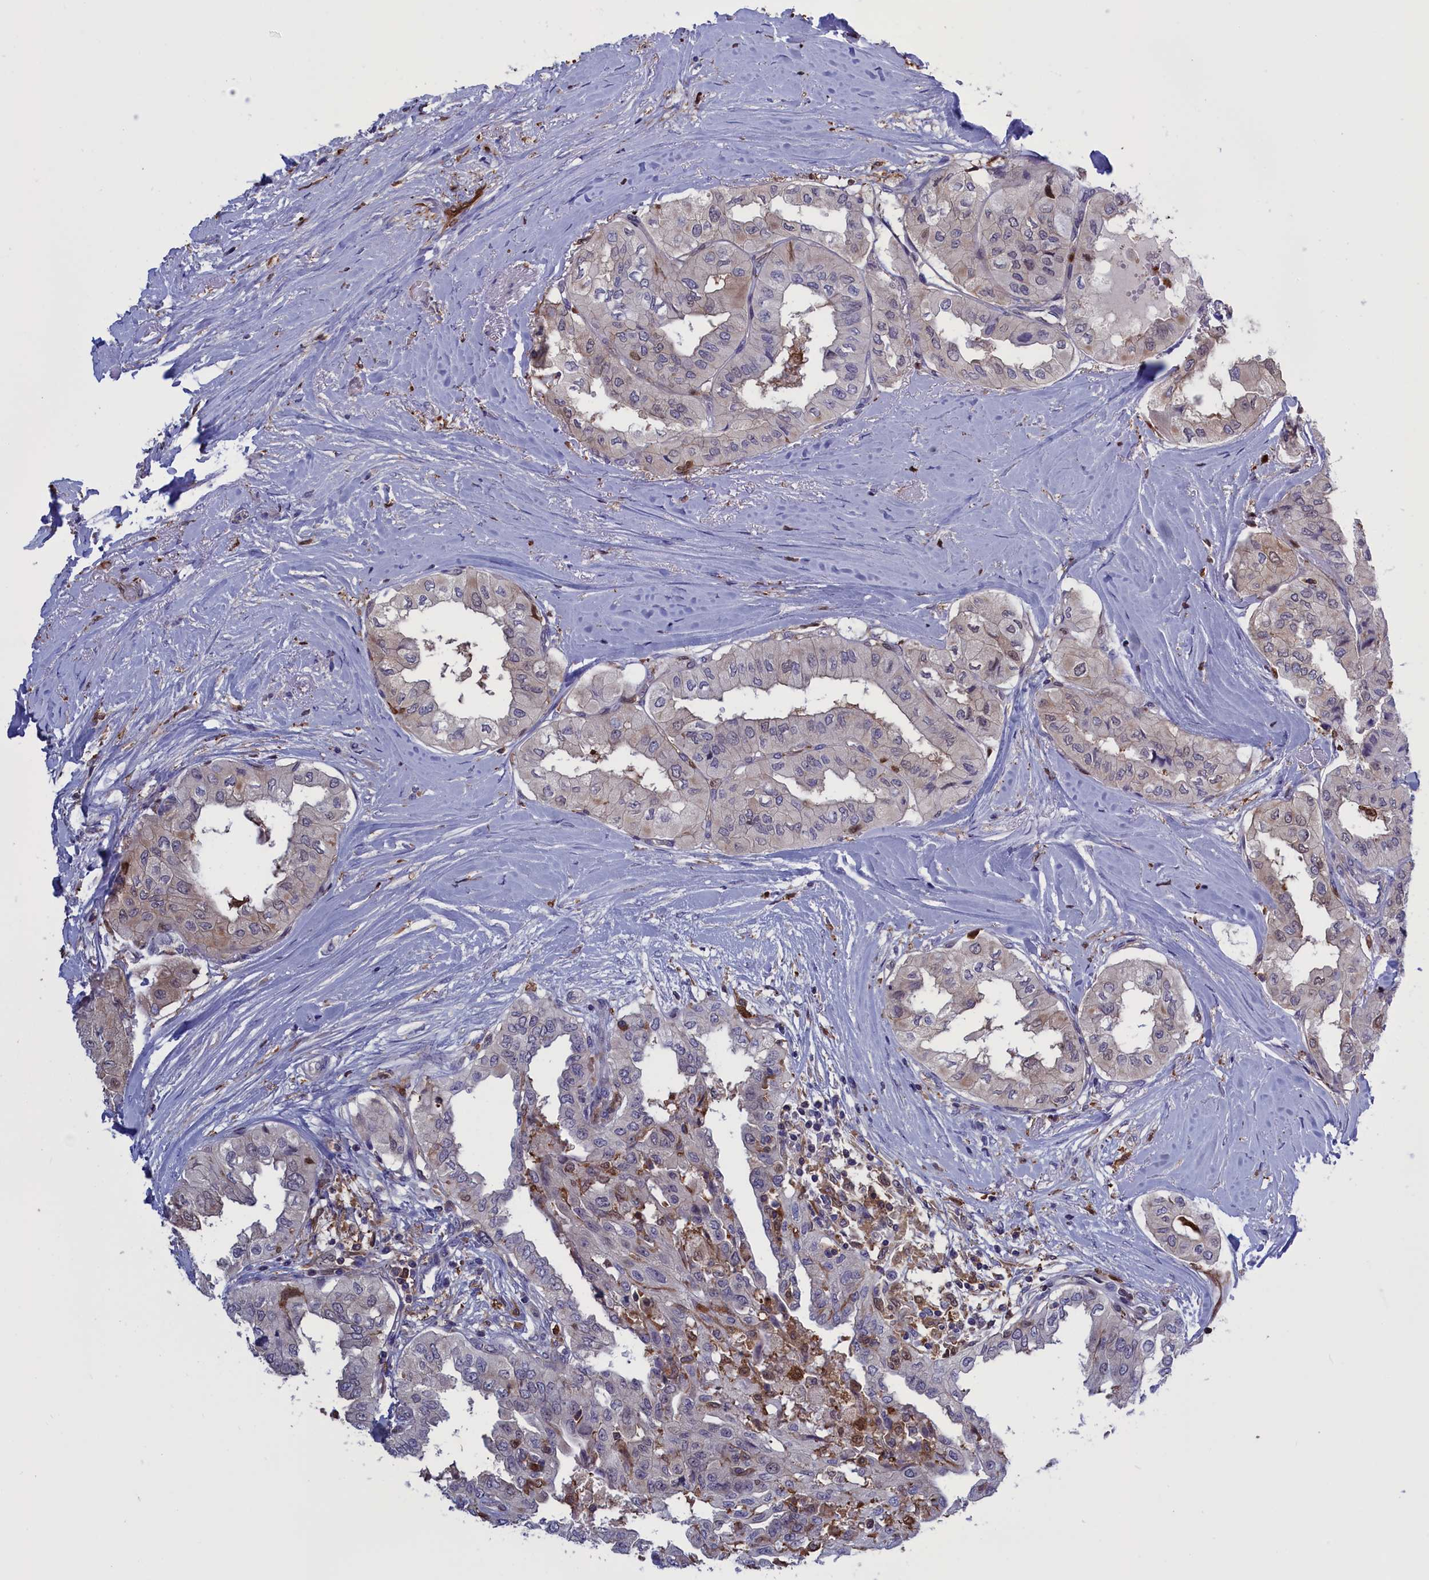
{"staining": {"intensity": "negative", "quantity": "none", "location": "none"}, "tissue": "thyroid cancer", "cell_type": "Tumor cells", "image_type": "cancer", "snomed": [{"axis": "morphology", "description": "Papillary adenocarcinoma, NOS"}, {"axis": "topography", "description": "Thyroid gland"}], "caption": "IHC photomicrograph of thyroid cancer (papillary adenocarcinoma) stained for a protein (brown), which demonstrates no staining in tumor cells.", "gene": "ARHGAP18", "patient": {"sex": "female", "age": 59}}